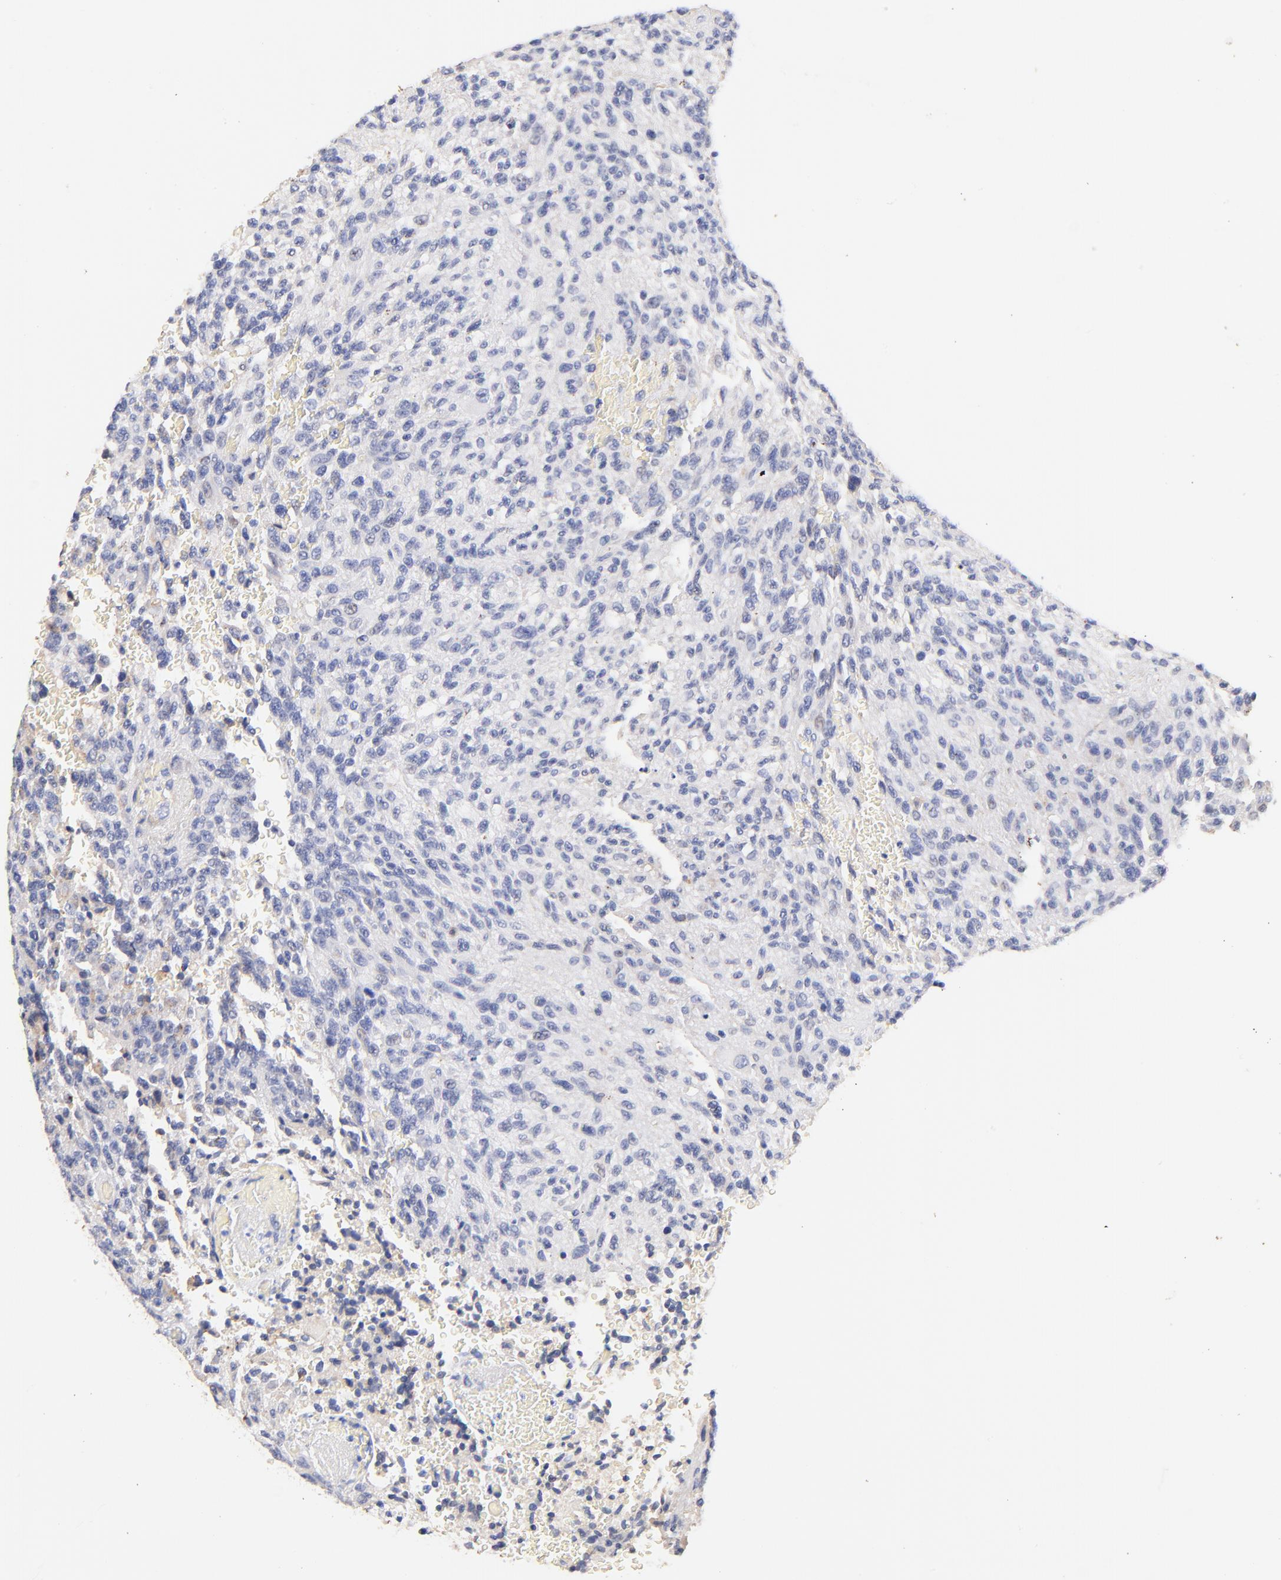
{"staining": {"intensity": "negative", "quantity": "none", "location": "none"}, "tissue": "glioma", "cell_type": "Tumor cells", "image_type": "cancer", "snomed": [{"axis": "morphology", "description": "Normal tissue, NOS"}, {"axis": "morphology", "description": "Glioma, malignant, High grade"}, {"axis": "topography", "description": "Cerebral cortex"}], "caption": "High magnification brightfield microscopy of malignant high-grade glioma stained with DAB (brown) and counterstained with hematoxylin (blue): tumor cells show no significant positivity.", "gene": "IGLV7-43", "patient": {"sex": "male", "age": 56}}